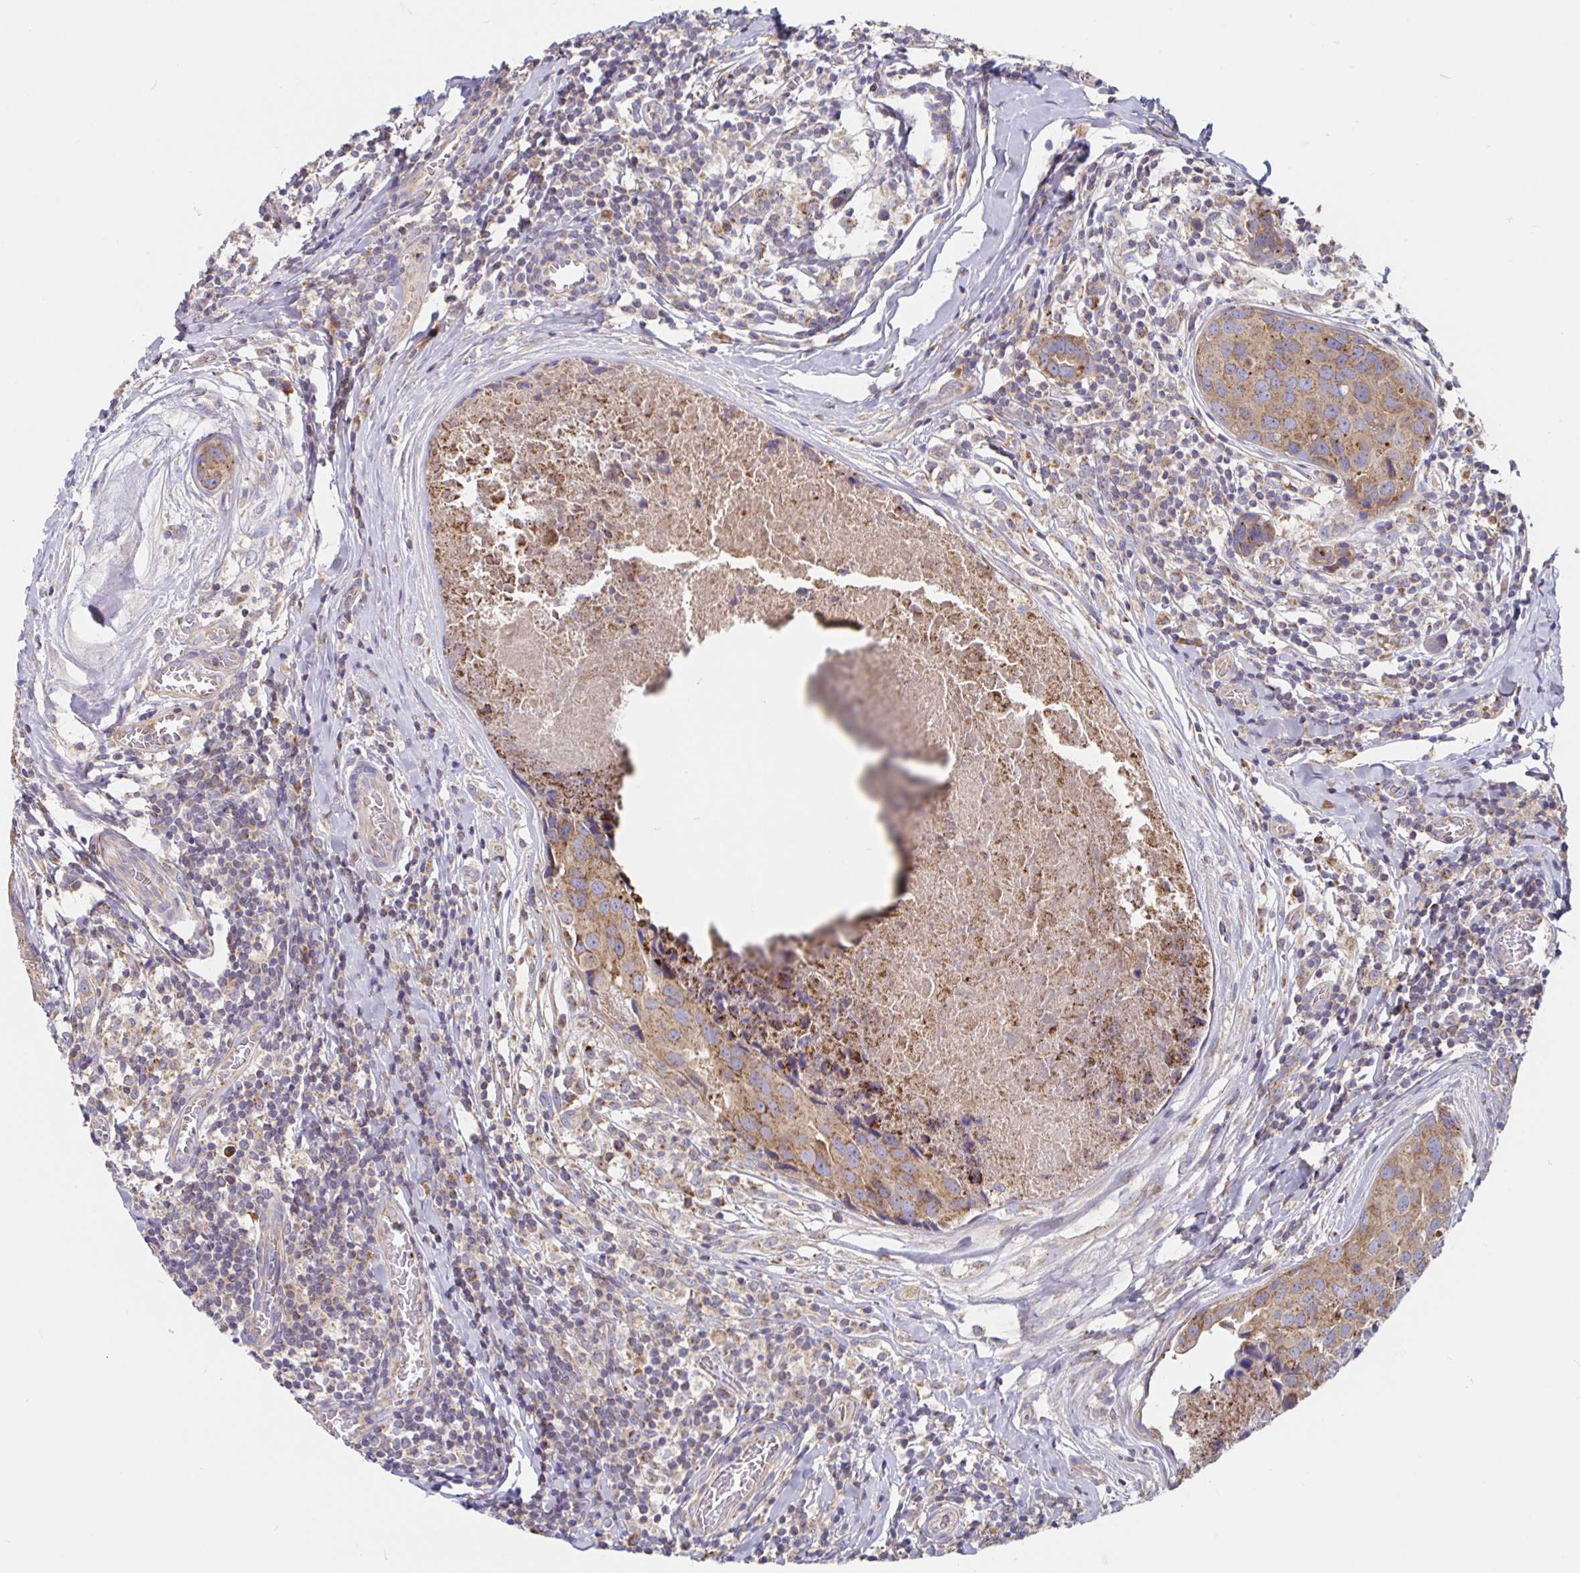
{"staining": {"intensity": "weak", "quantity": ">75%", "location": "cytoplasmic/membranous"}, "tissue": "breast cancer", "cell_type": "Tumor cells", "image_type": "cancer", "snomed": [{"axis": "morphology", "description": "Duct carcinoma"}, {"axis": "topography", "description": "Breast"}], "caption": "Brown immunohistochemical staining in breast cancer demonstrates weak cytoplasmic/membranous staining in approximately >75% of tumor cells.", "gene": "PRDX3", "patient": {"sex": "female", "age": 24}}